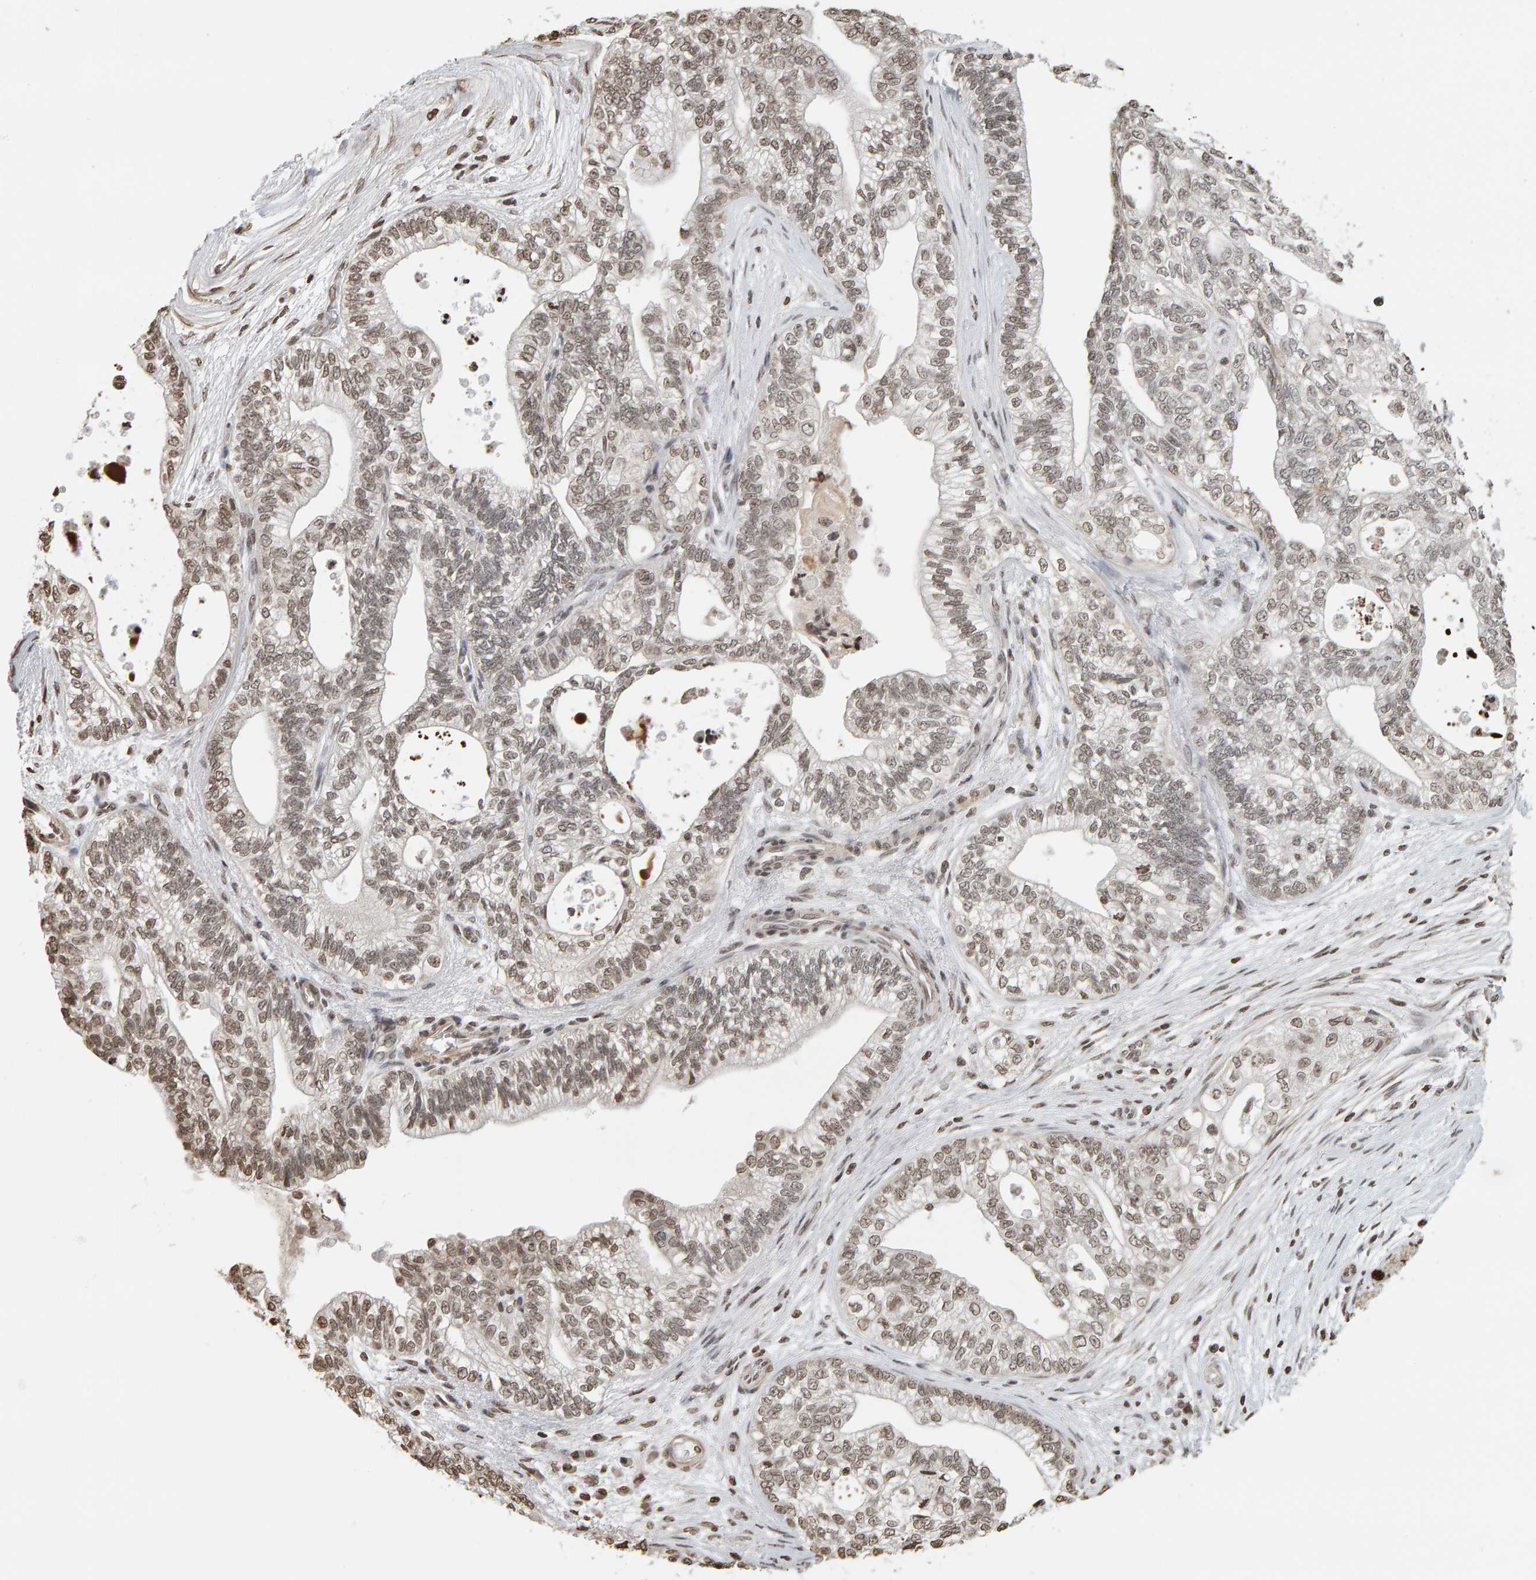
{"staining": {"intensity": "moderate", "quantity": ">75%", "location": "nuclear"}, "tissue": "pancreatic cancer", "cell_type": "Tumor cells", "image_type": "cancer", "snomed": [{"axis": "morphology", "description": "Adenocarcinoma, NOS"}, {"axis": "topography", "description": "Pancreas"}], "caption": "Protein staining shows moderate nuclear expression in approximately >75% of tumor cells in adenocarcinoma (pancreatic).", "gene": "AFF4", "patient": {"sex": "male", "age": 72}}